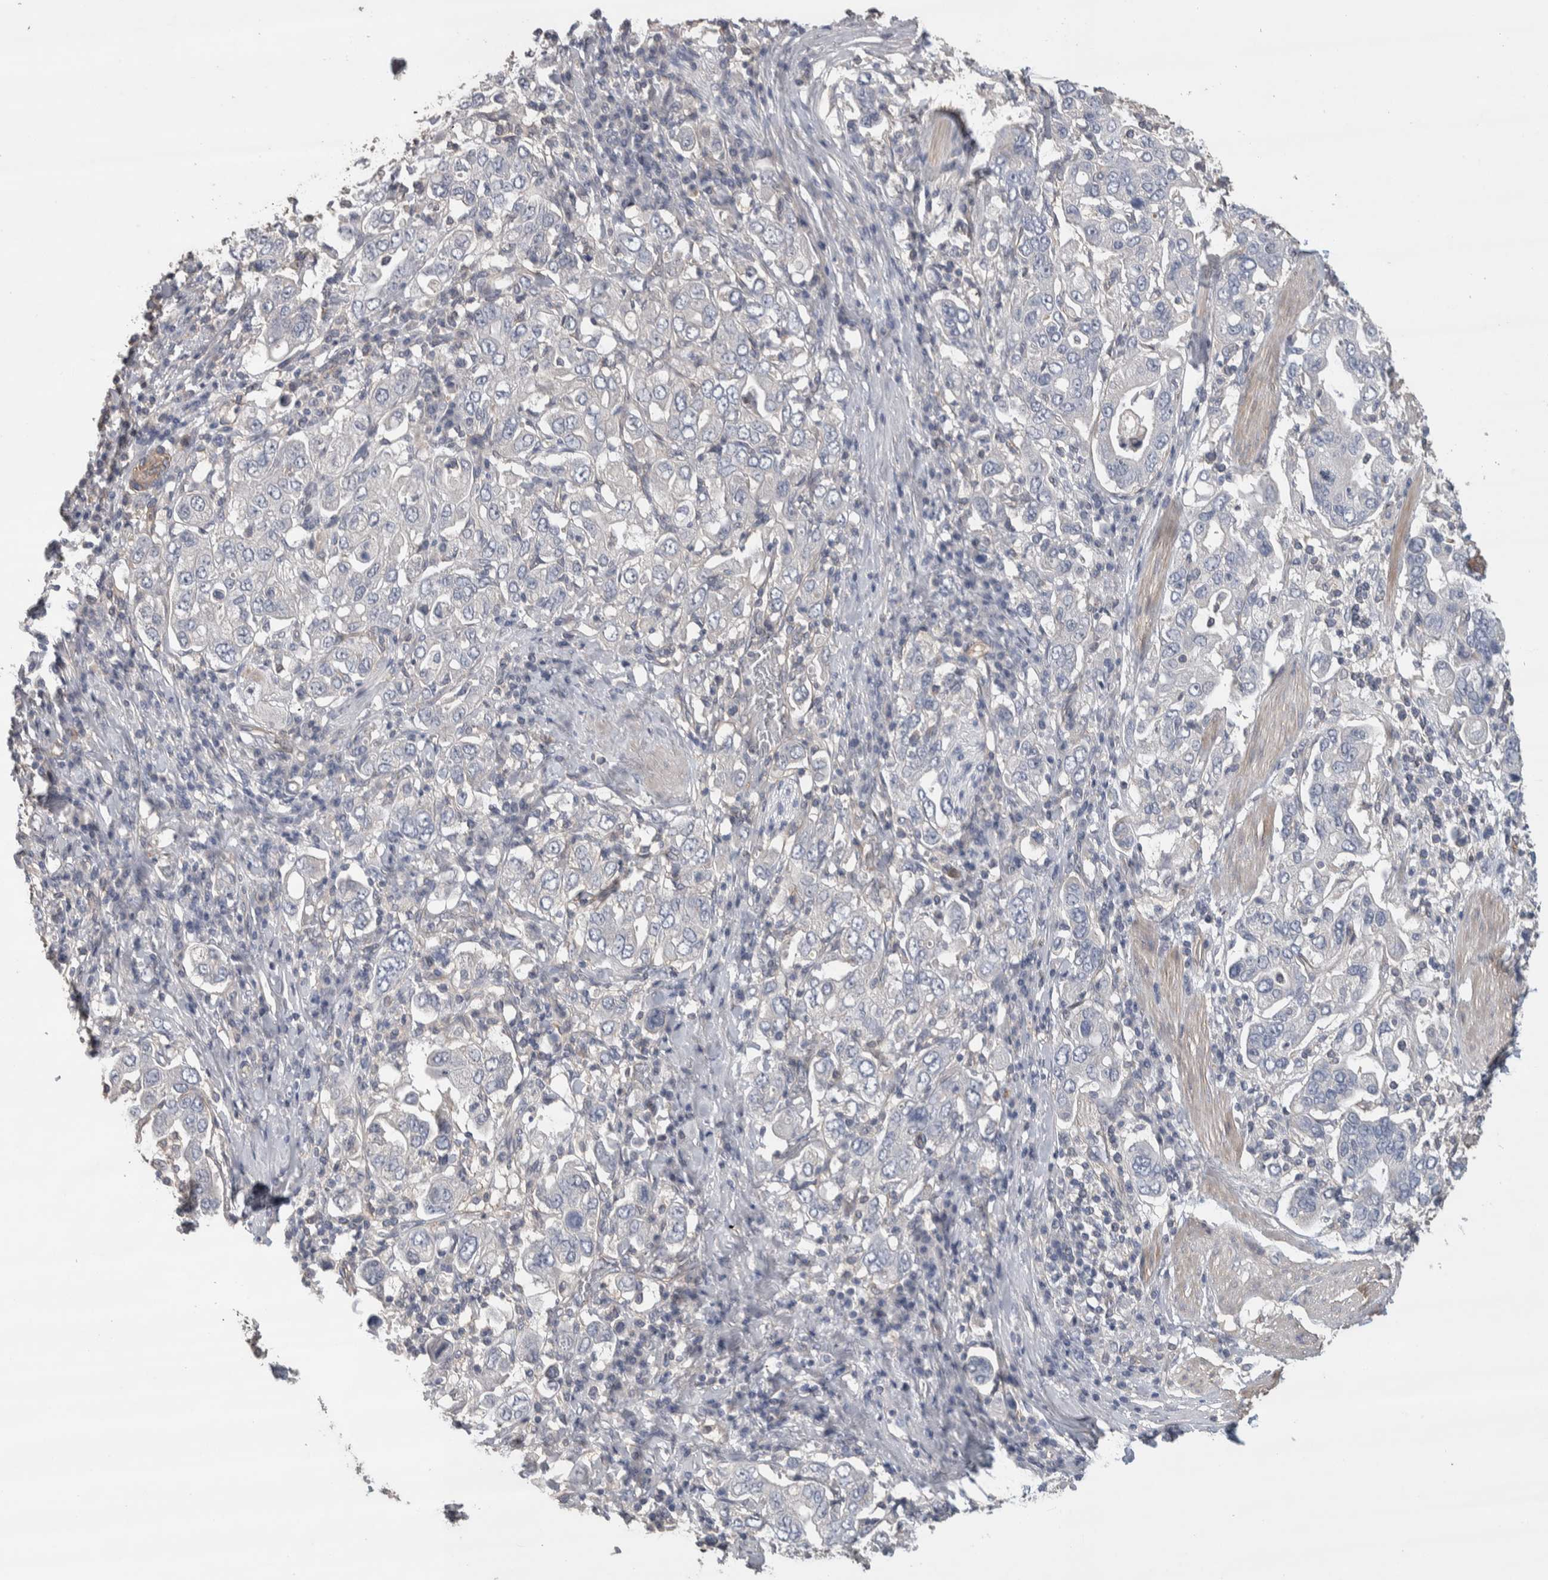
{"staining": {"intensity": "negative", "quantity": "none", "location": "none"}, "tissue": "stomach cancer", "cell_type": "Tumor cells", "image_type": "cancer", "snomed": [{"axis": "morphology", "description": "Adenocarcinoma, NOS"}, {"axis": "topography", "description": "Stomach, upper"}], "caption": "This is an IHC image of stomach adenocarcinoma. There is no expression in tumor cells.", "gene": "GCNA", "patient": {"sex": "male", "age": 62}}